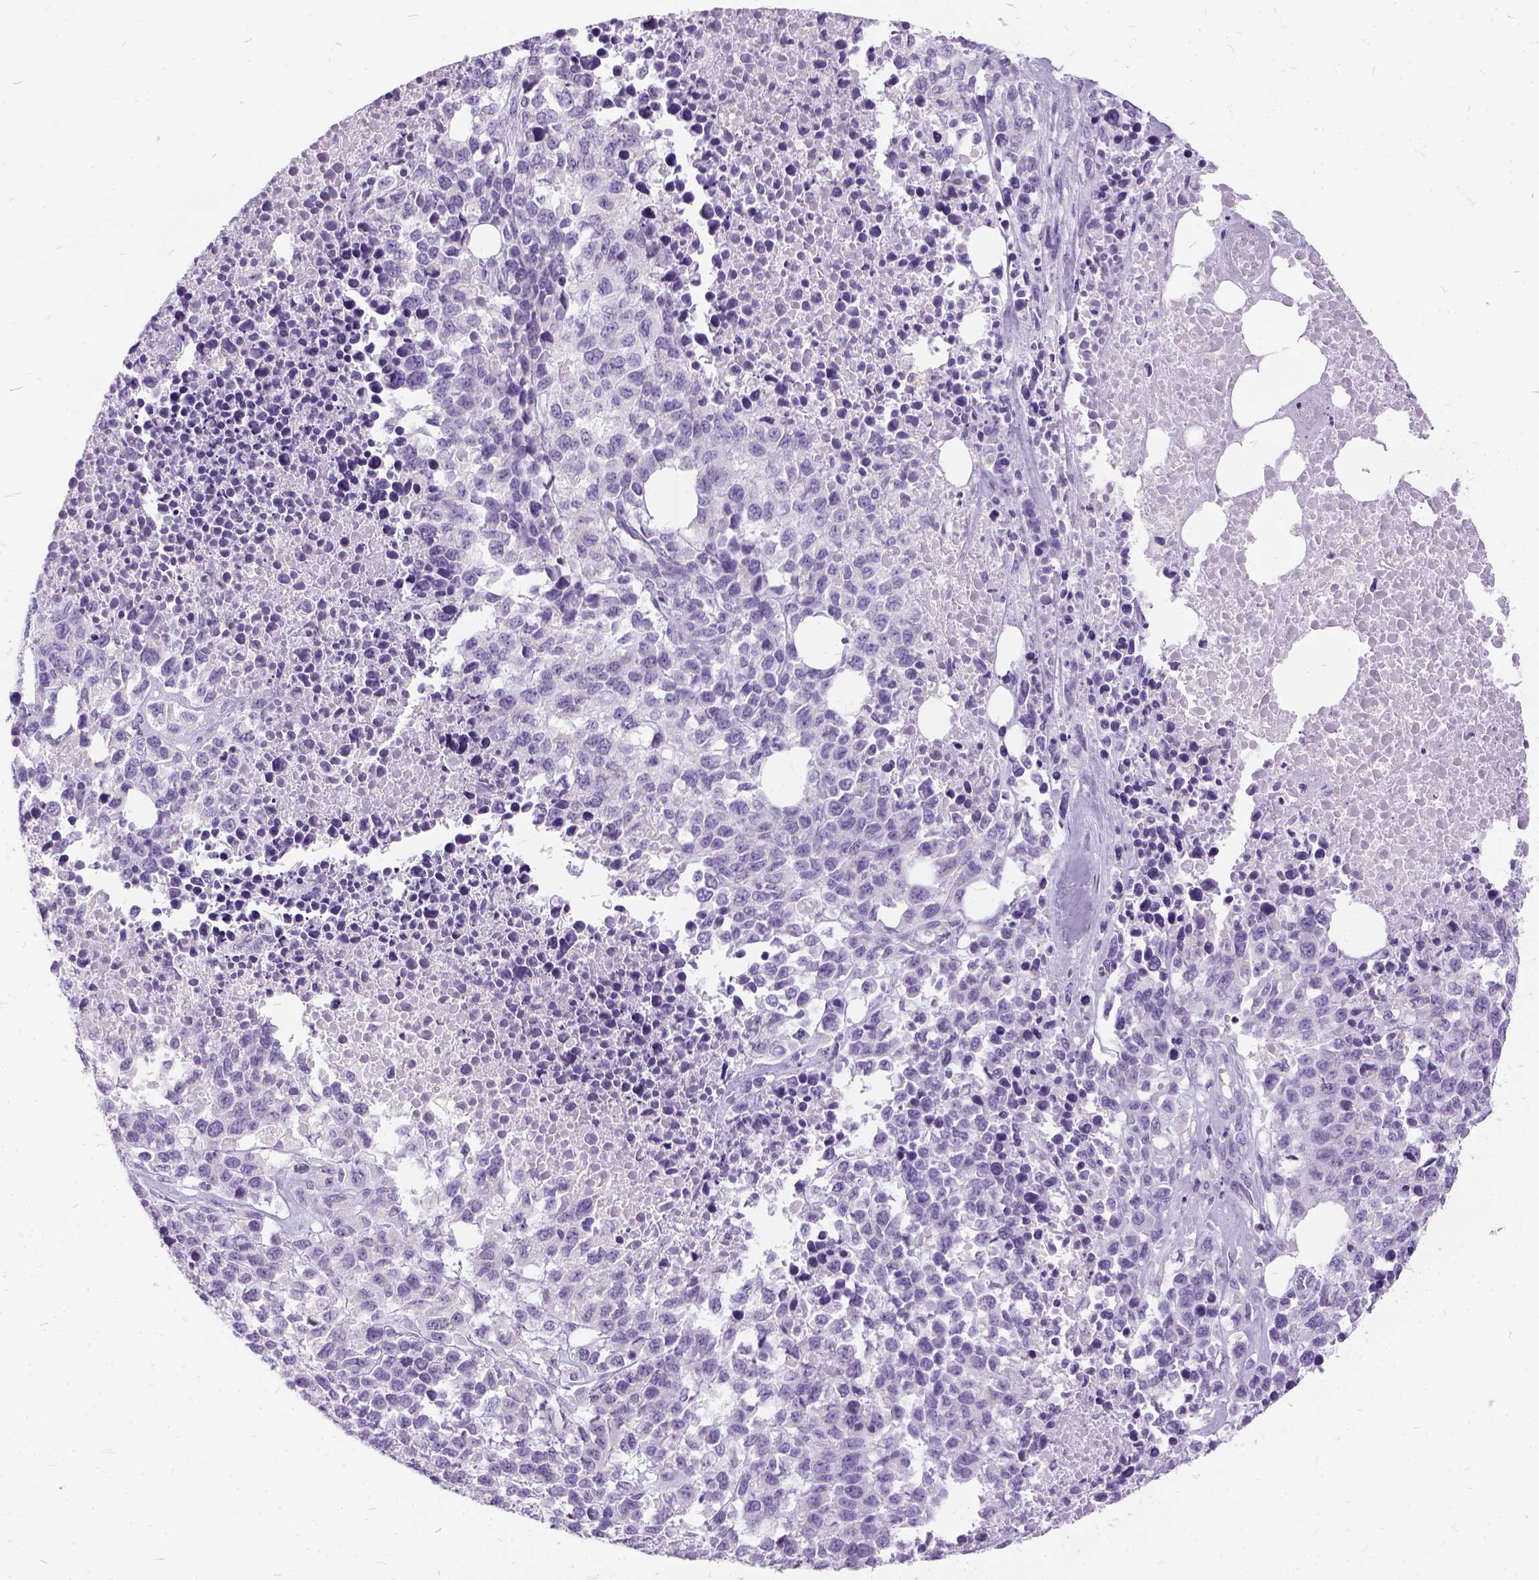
{"staining": {"intensity": "negative", "quantity": "none", "location": "none"}, "tissue": "melanoma", "cell_type": "Tumor cells", "image_type": "cancer", "snomed": [{"axis": "morphology", "description": "Malignant melanoma, Metastatic site"}, {"axis": "topography", "description": "Skin"}], "caption": "Immunohistochemistry of malignant melanoma (metastatic site) demonstrates no expression in tumor cells. The staining was performed using DAB to visualize the protein expression in brown, while the nuclei were stained in blue with hematoxylin (Magnification: 20x).", "gene": "FDX1", "patient": {"sex": "male", "age": 84}}